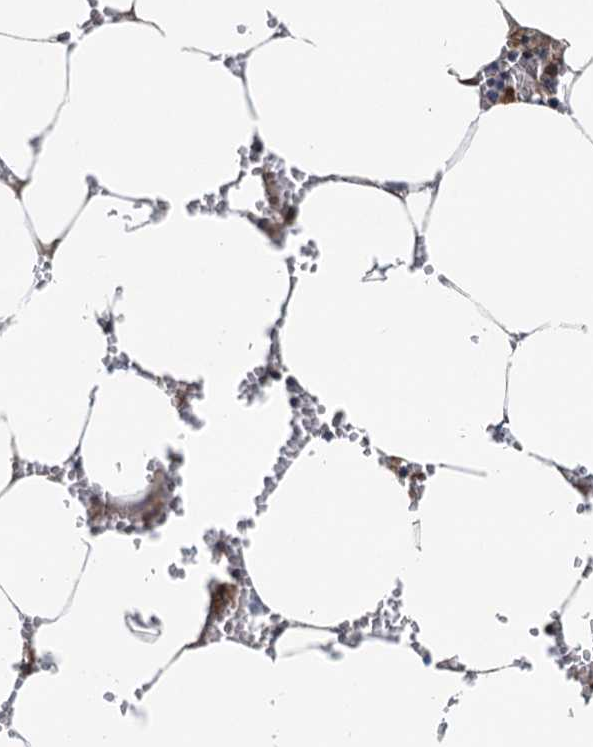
{"staining": {"intensity": "moderate", "quantity": "25%-75%", "location": "cytoplasmic/membranous"}, "tissue": "bone marrow", "cell_type": "Hematopoietic cells", "image_type": "normal", "snomed": [{"axis": "morphology", "description": "Normal tissue, NOS"}, {"axis": "topography", "description": "Bone marrow"}], "caption": "Immunohistochemical staining of normal human bone marrow shows medium levels of moderate cytoplasmic/membranous expression in approximately 25%-75% of hematopoietic cells.", "gene": "NIPAL3", "patient": {"sex": "male", "age": 70}}